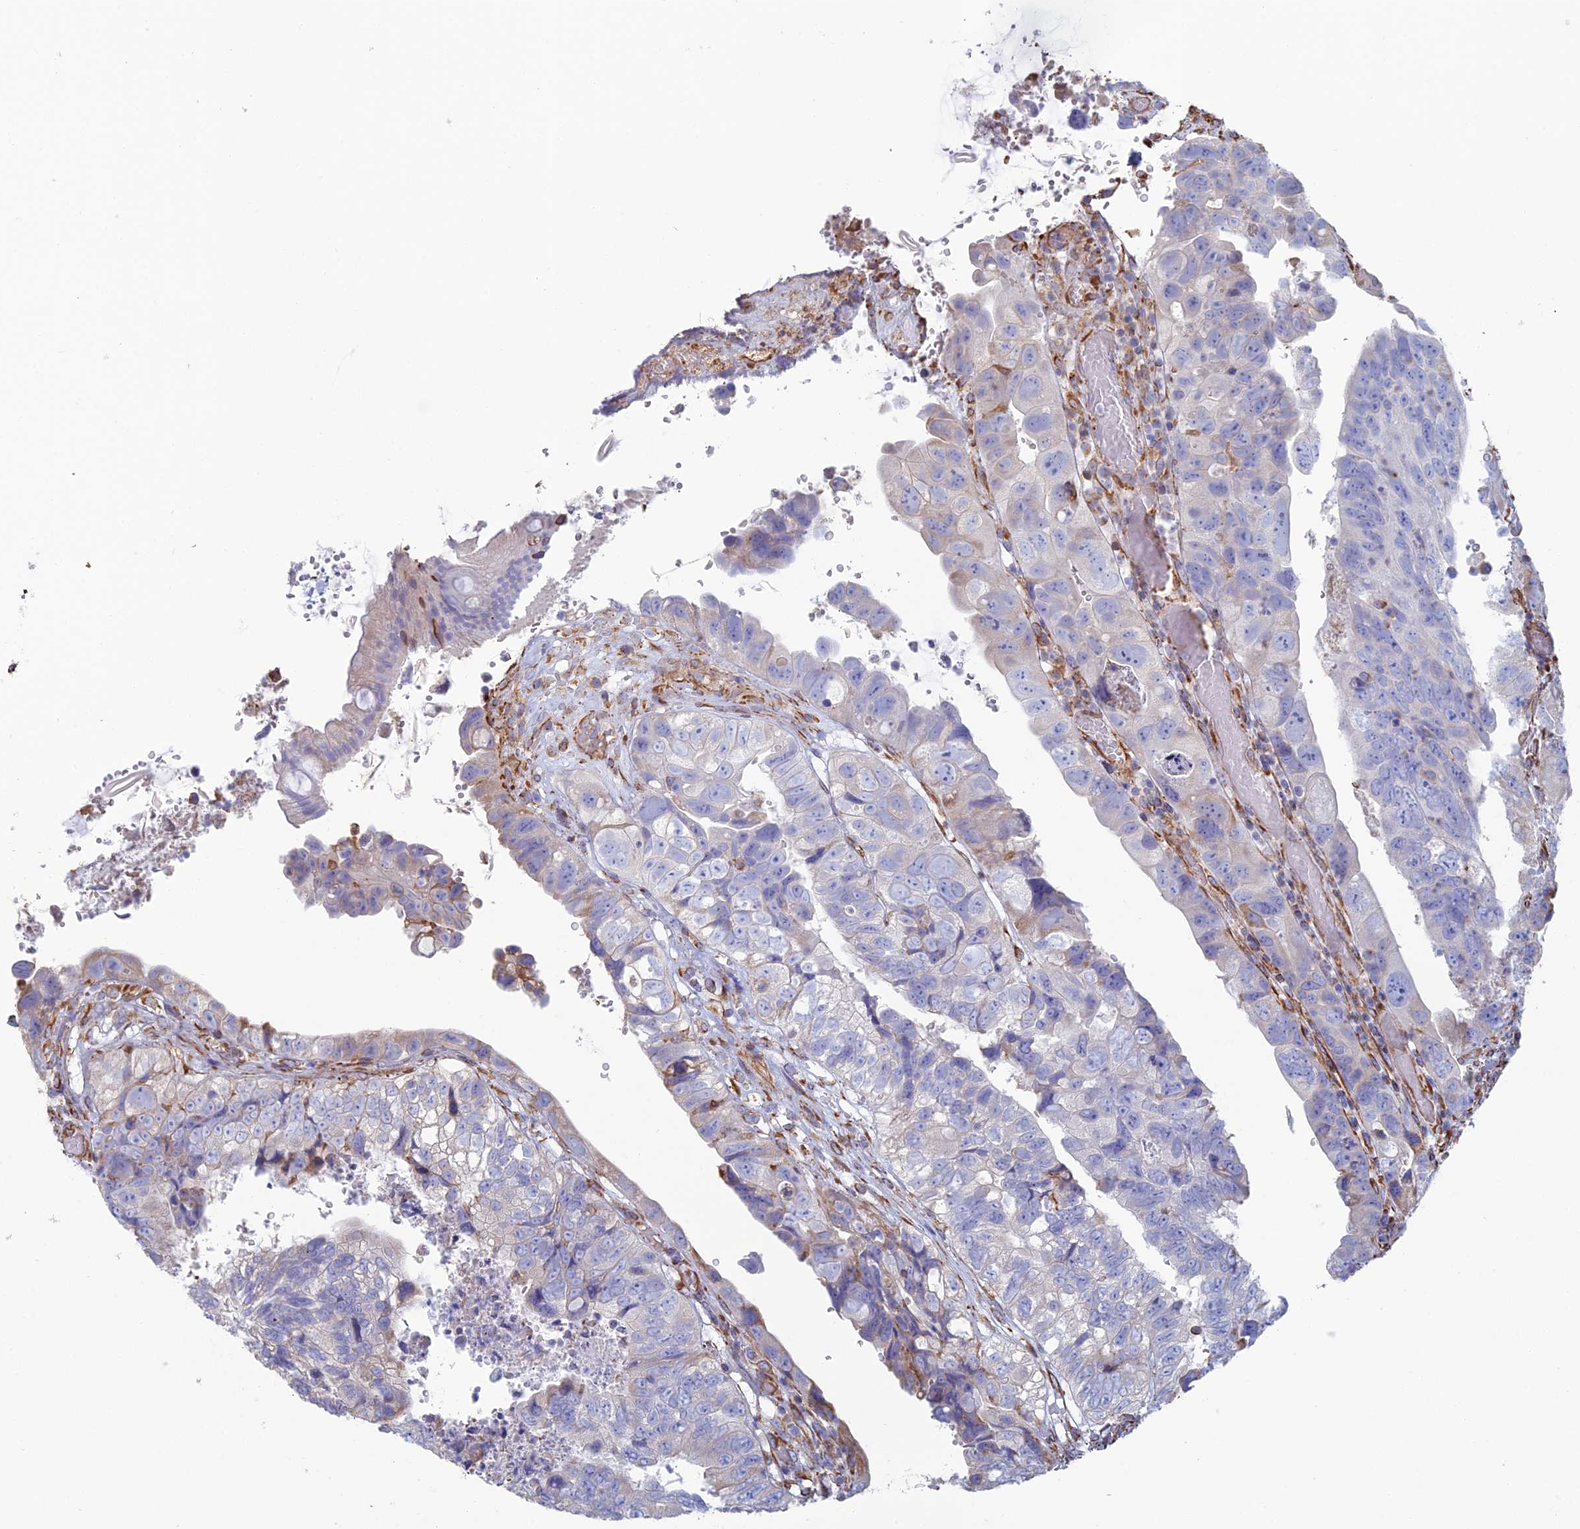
{"staining": {"intensity": "negative", "quantity": "none", "location": "none"}, "tissue": "colorectal cancer", "cell_type": "Tumor cells", "image_type": "cancer", "snomed": [{"axis": "morphology", "description": "Adenocarcinoma, NOS"}, {"axis": "topography", "description": "Rectum"}], "caption": "A photomicrograph of human colorectal cancer is negative for staining in tumor cells.", "gene": "CLVS2", "patient": {"sex": "male", "age": 63}}